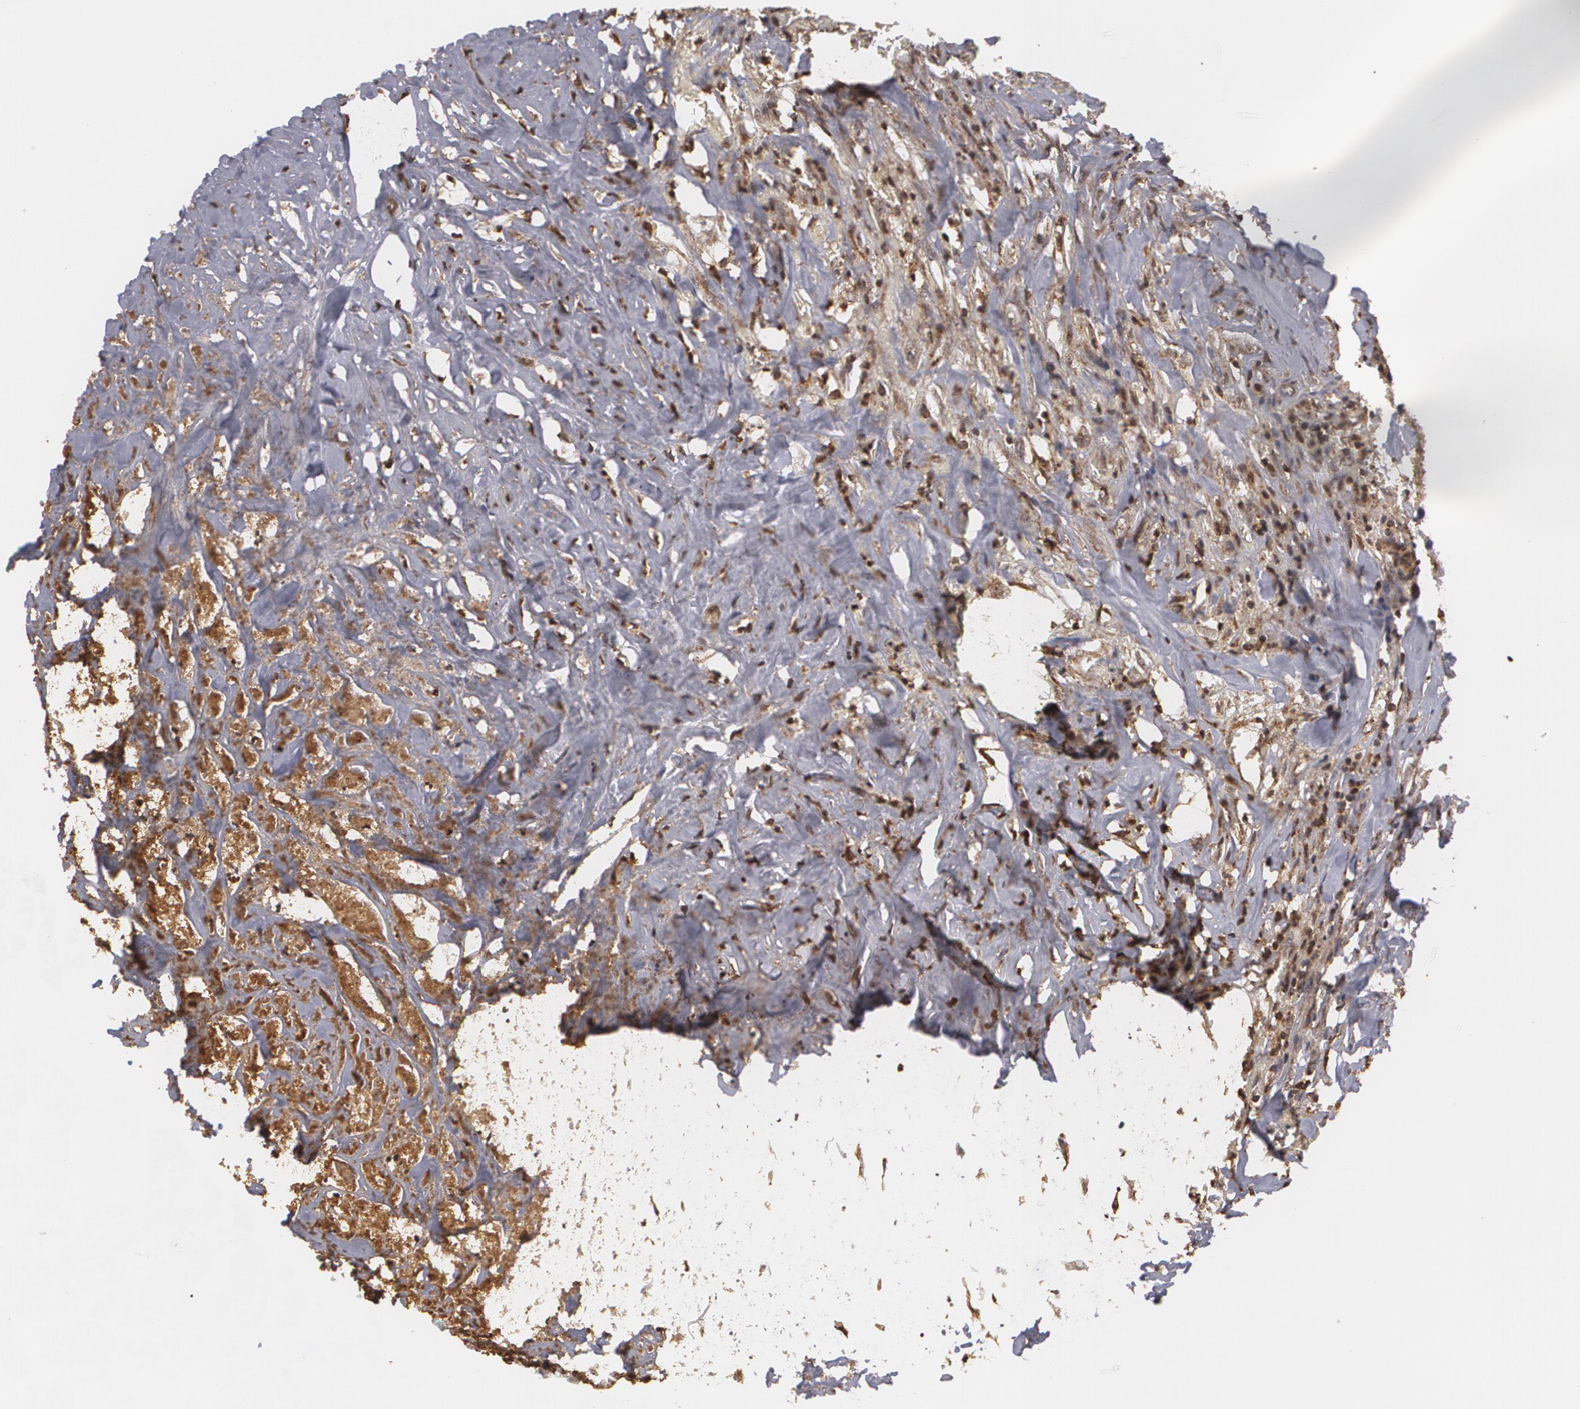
{"staining": {"intensity": "moderate", "quantity": ">75%", "location": "cytoplasmic/membranous"}, "tissue": "colorectal cancer", "cell_type": "Tumor cells", "image_type": "cancer", "snomed": [{"axis": "morphology", "description": "Adenocarcinoma, NOS"}, {"axis": "topography", "description": "Rectum"}], "caption": "A photomicrograph of colorectal cancer (adenocarcinoma) stained for a protein reveals moderate cytoplasmic/membranous brown staining in tumor cells.", "gene": "MXD1", "patient": {"sex": "male", "age": 55}}